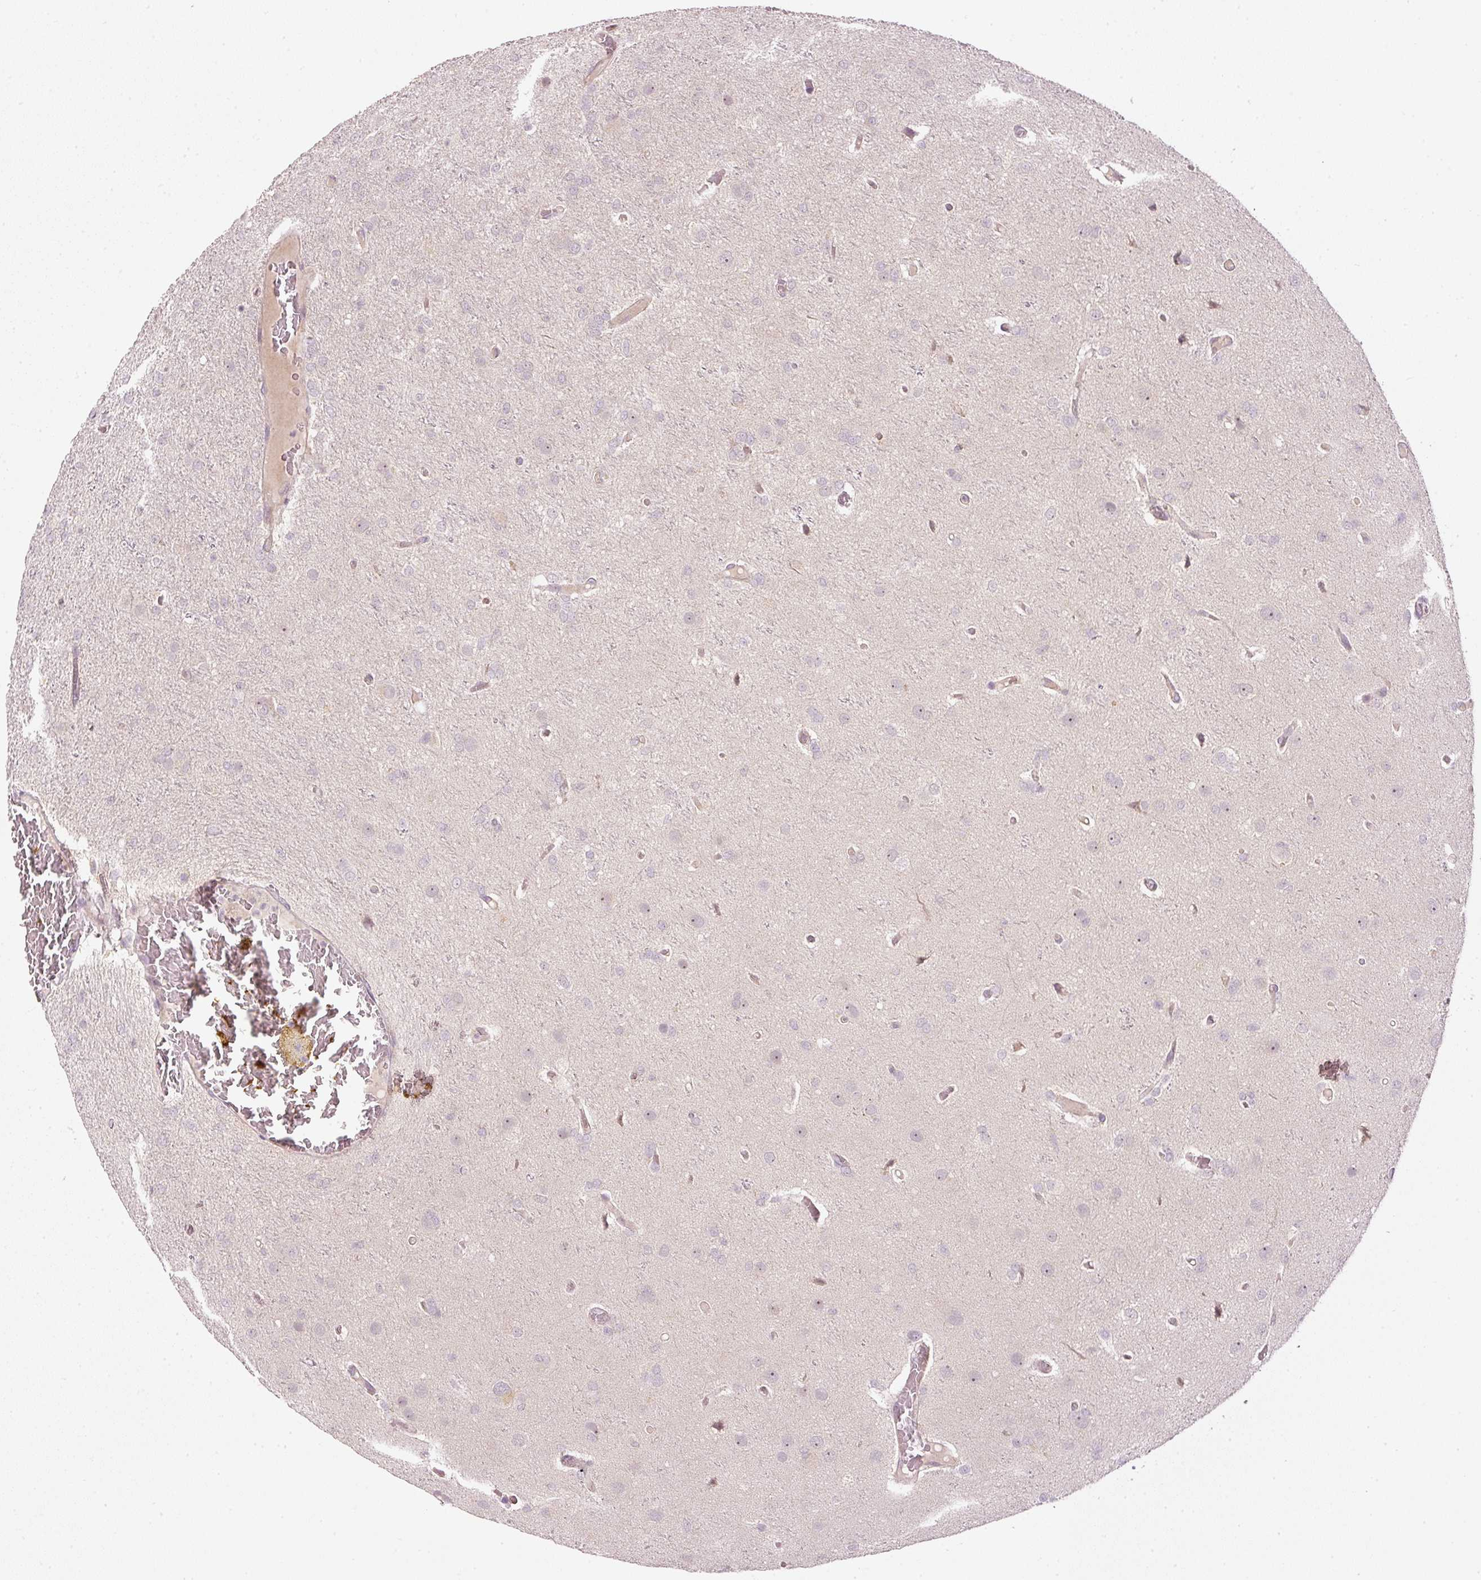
{"staining": {"intensity": "negative", "quantity": "none", "location": "none"}, "tissue": "glioma", "cell_type": "Tumor cells", "image_type": "cancer", "snomed": [{"axis": "morphology", "description": "Glioma, malignant, High grade"}, {"axis": "topography", "description": "Brain"}], "caption": "Tumor cells are negative for protein expression in human malignant glioma (high-grade).", "gene": "CDC20B", "patient": {"sex": "female", "age": 74}}